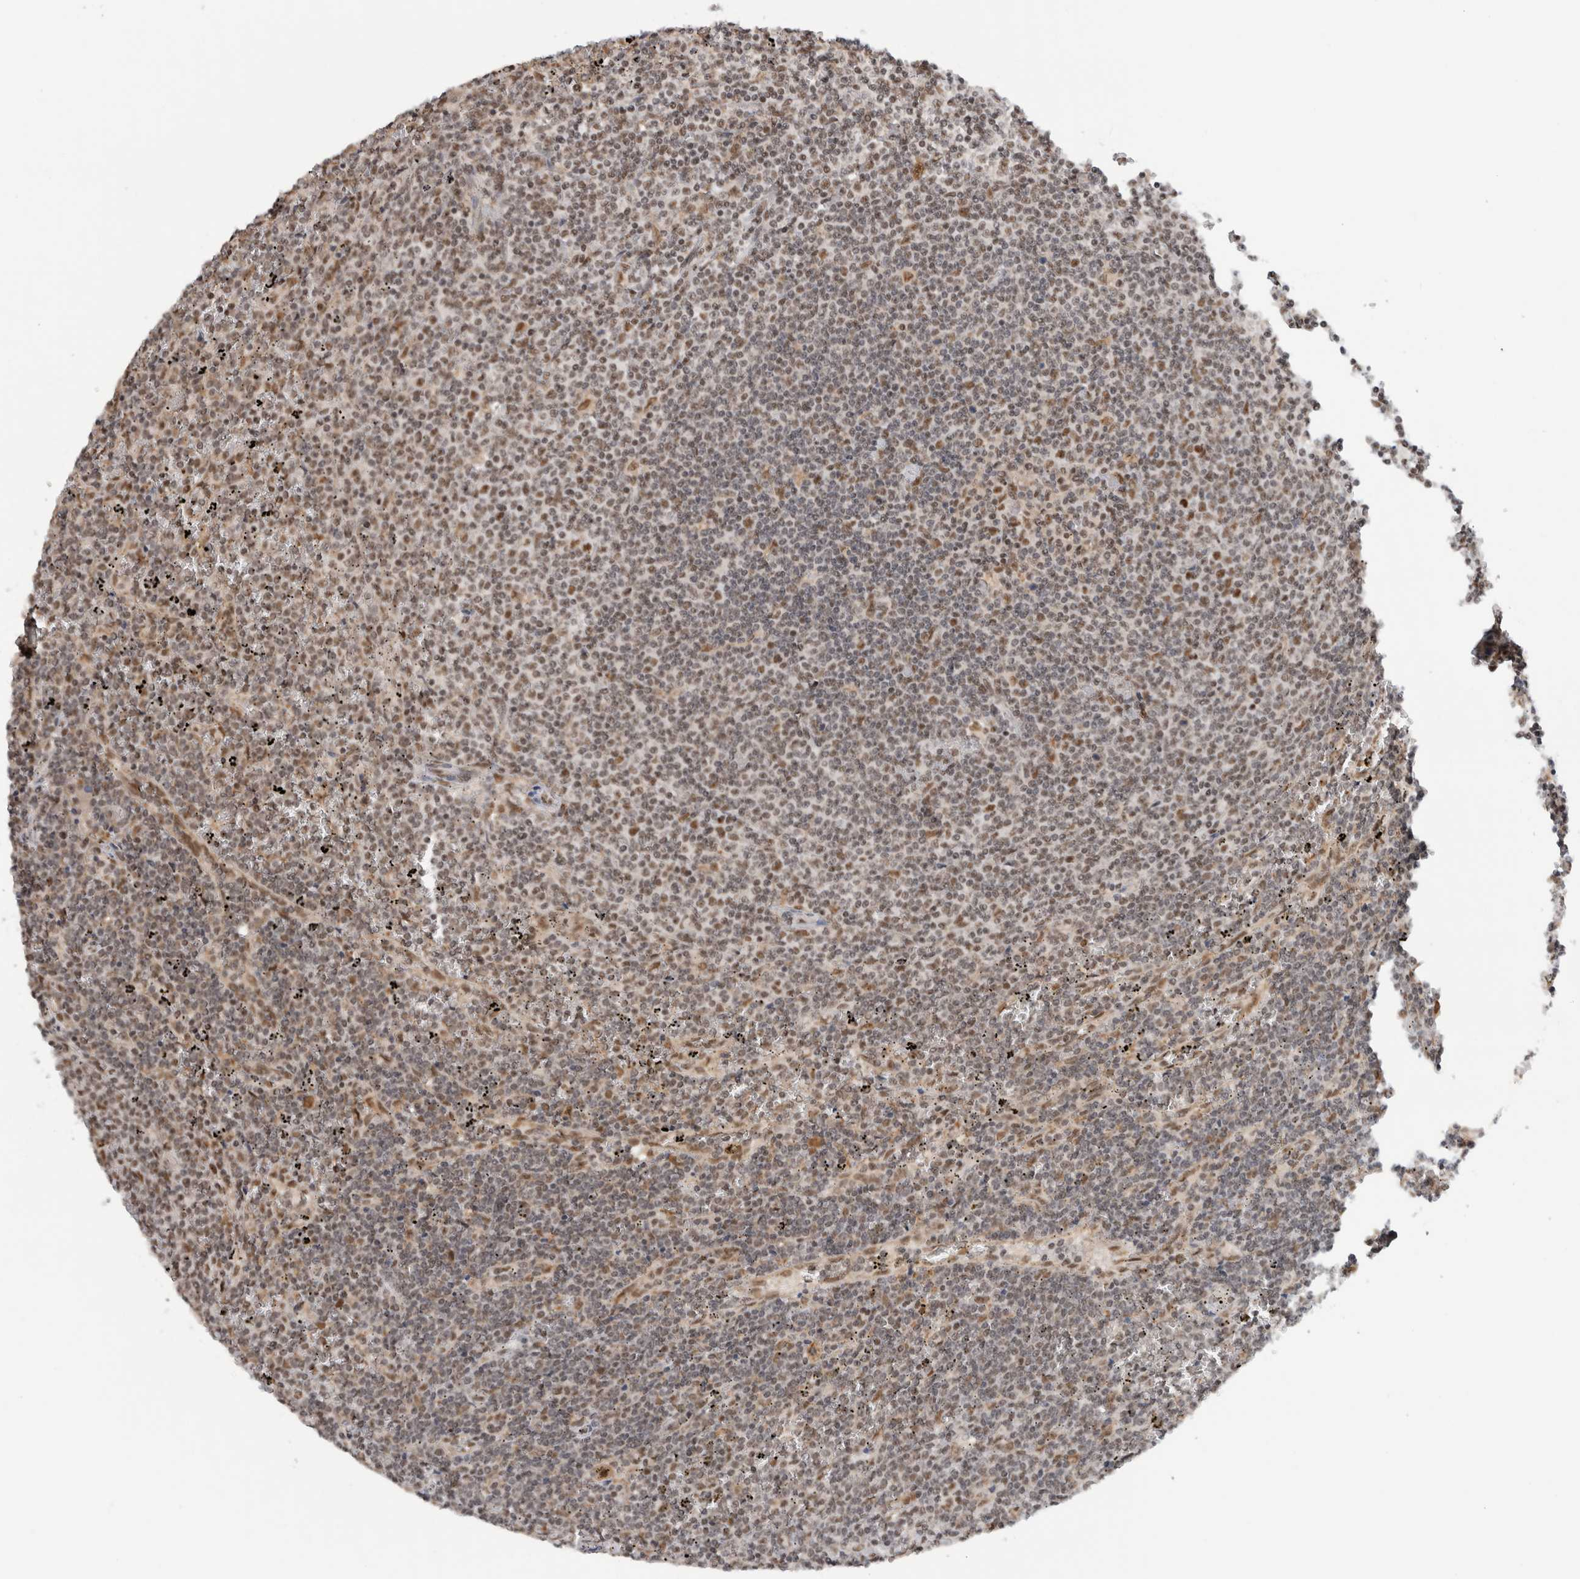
{"staining": {"intensity": "moderate", "quantity": "25%-75%", "location": "nuclear"}, "tissue": "lymphoma", "cell_type": "Tumor cells", "image_type": "cancer", "snomed": [{"axis": "morphology", "description": "Malignant lymphoma, non-Hodgkin's type, Low grade"}, {"axis": "topography", "description": "Spleen"}], "caption": "Protein staining of low-grade malignant lymphoma, non-Hodgkin's type tissue shows moderate nuclear expression in approximately 25%-75% of tumor cells.", "gene": "NCAPG2", "patient": {"sex": "female", "age": 50}}